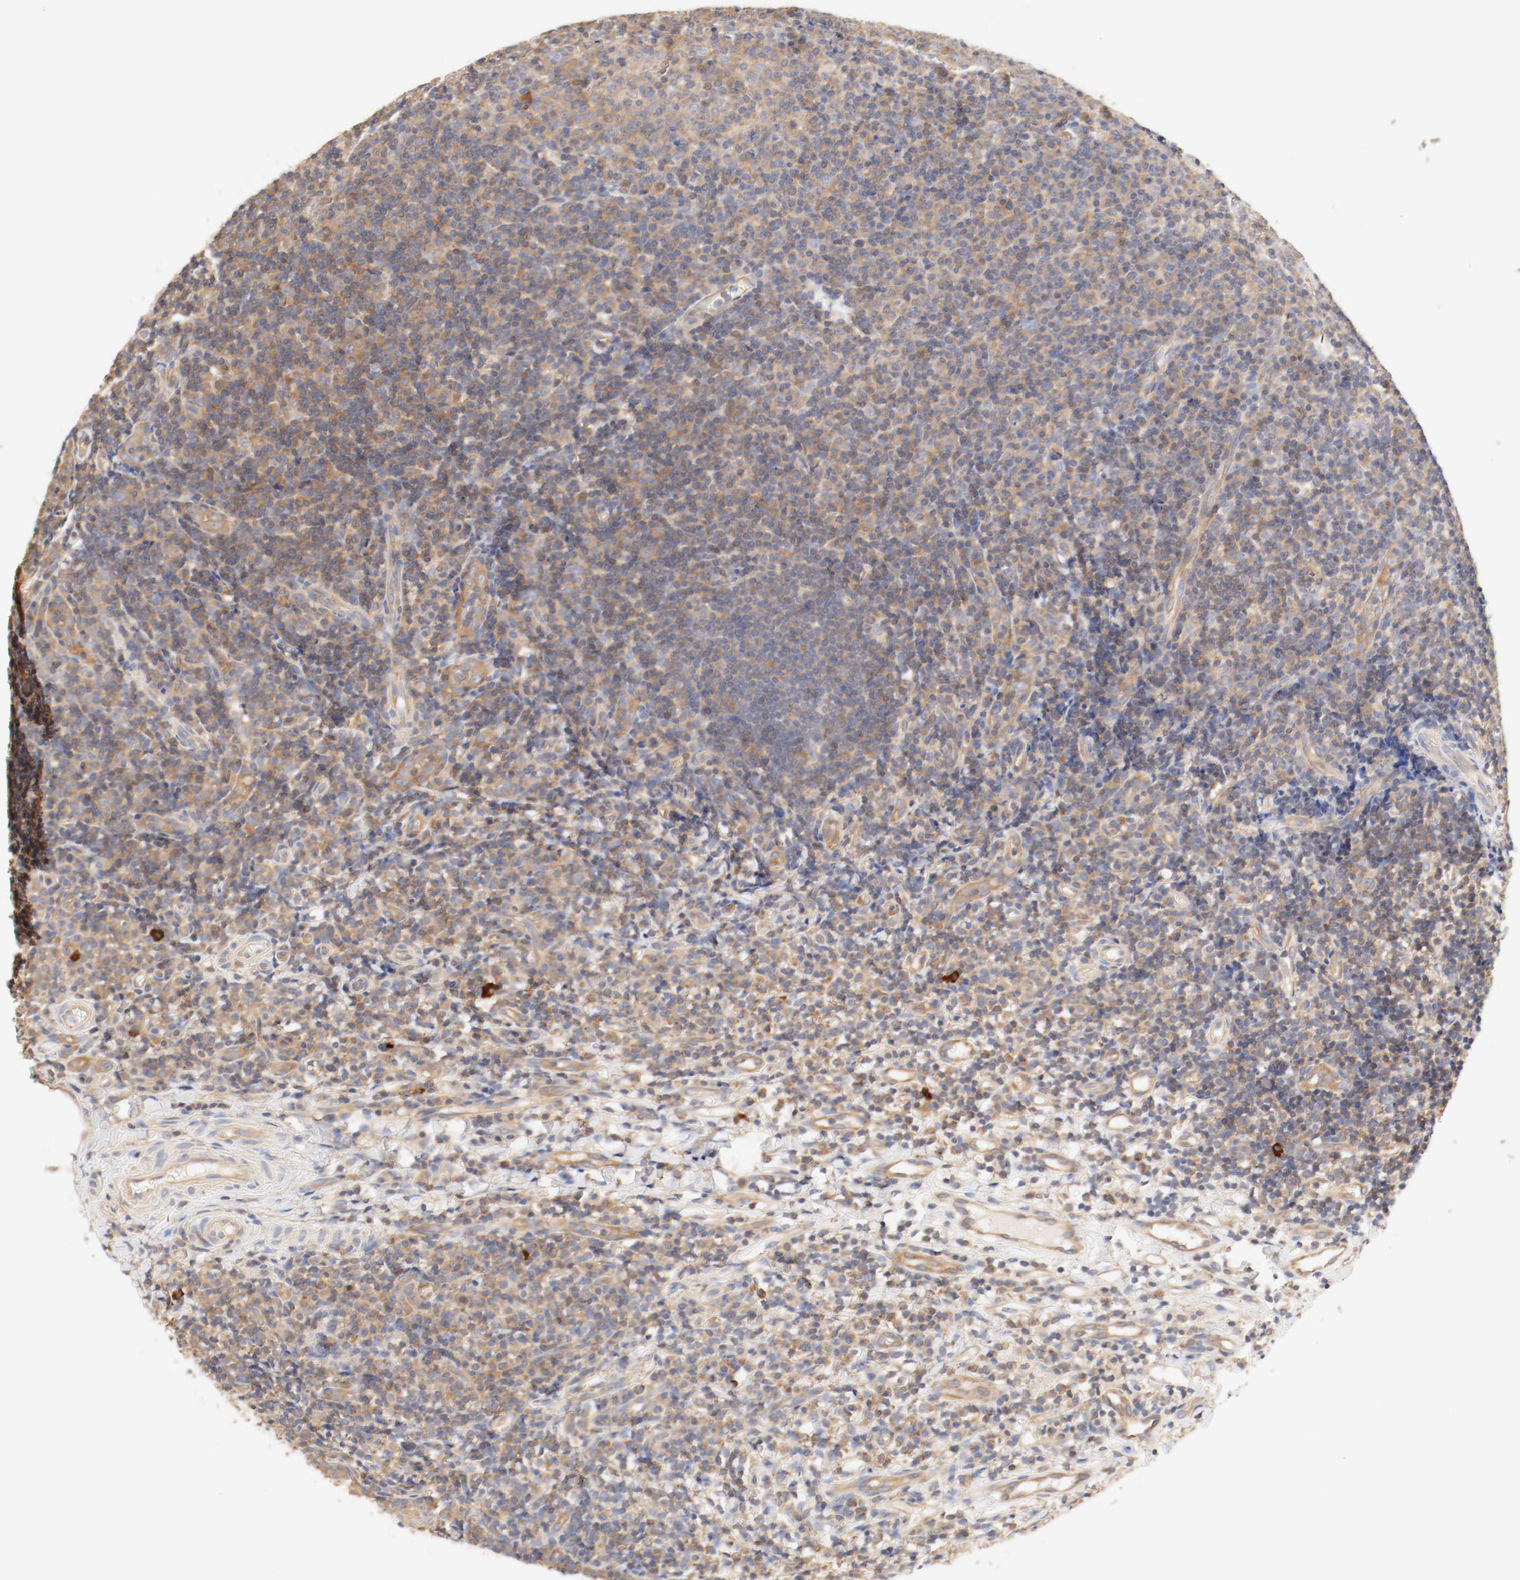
{"staining": {"intensity": "moderate", "quantity": ">75%", "location": "cytoplasmic/membranous"}, "tissue": "tonsil", "cell_type": "Germinal center cells", "image_type": "normal", "snomed": [{"axis": "morphology", "description": "Normal tissue, NOS"}, {"axis": "topography", "description": "Tonsil"}], "caption": "IHC micrograph of normal human tonsil stained for a protein (brown), which reveals medium levels of moderate cytoplasmic/membranous staining in approximately >75% of germinal center cells.", "gene": "GIT1", "patient": {"sex": "female", "age": 40}}